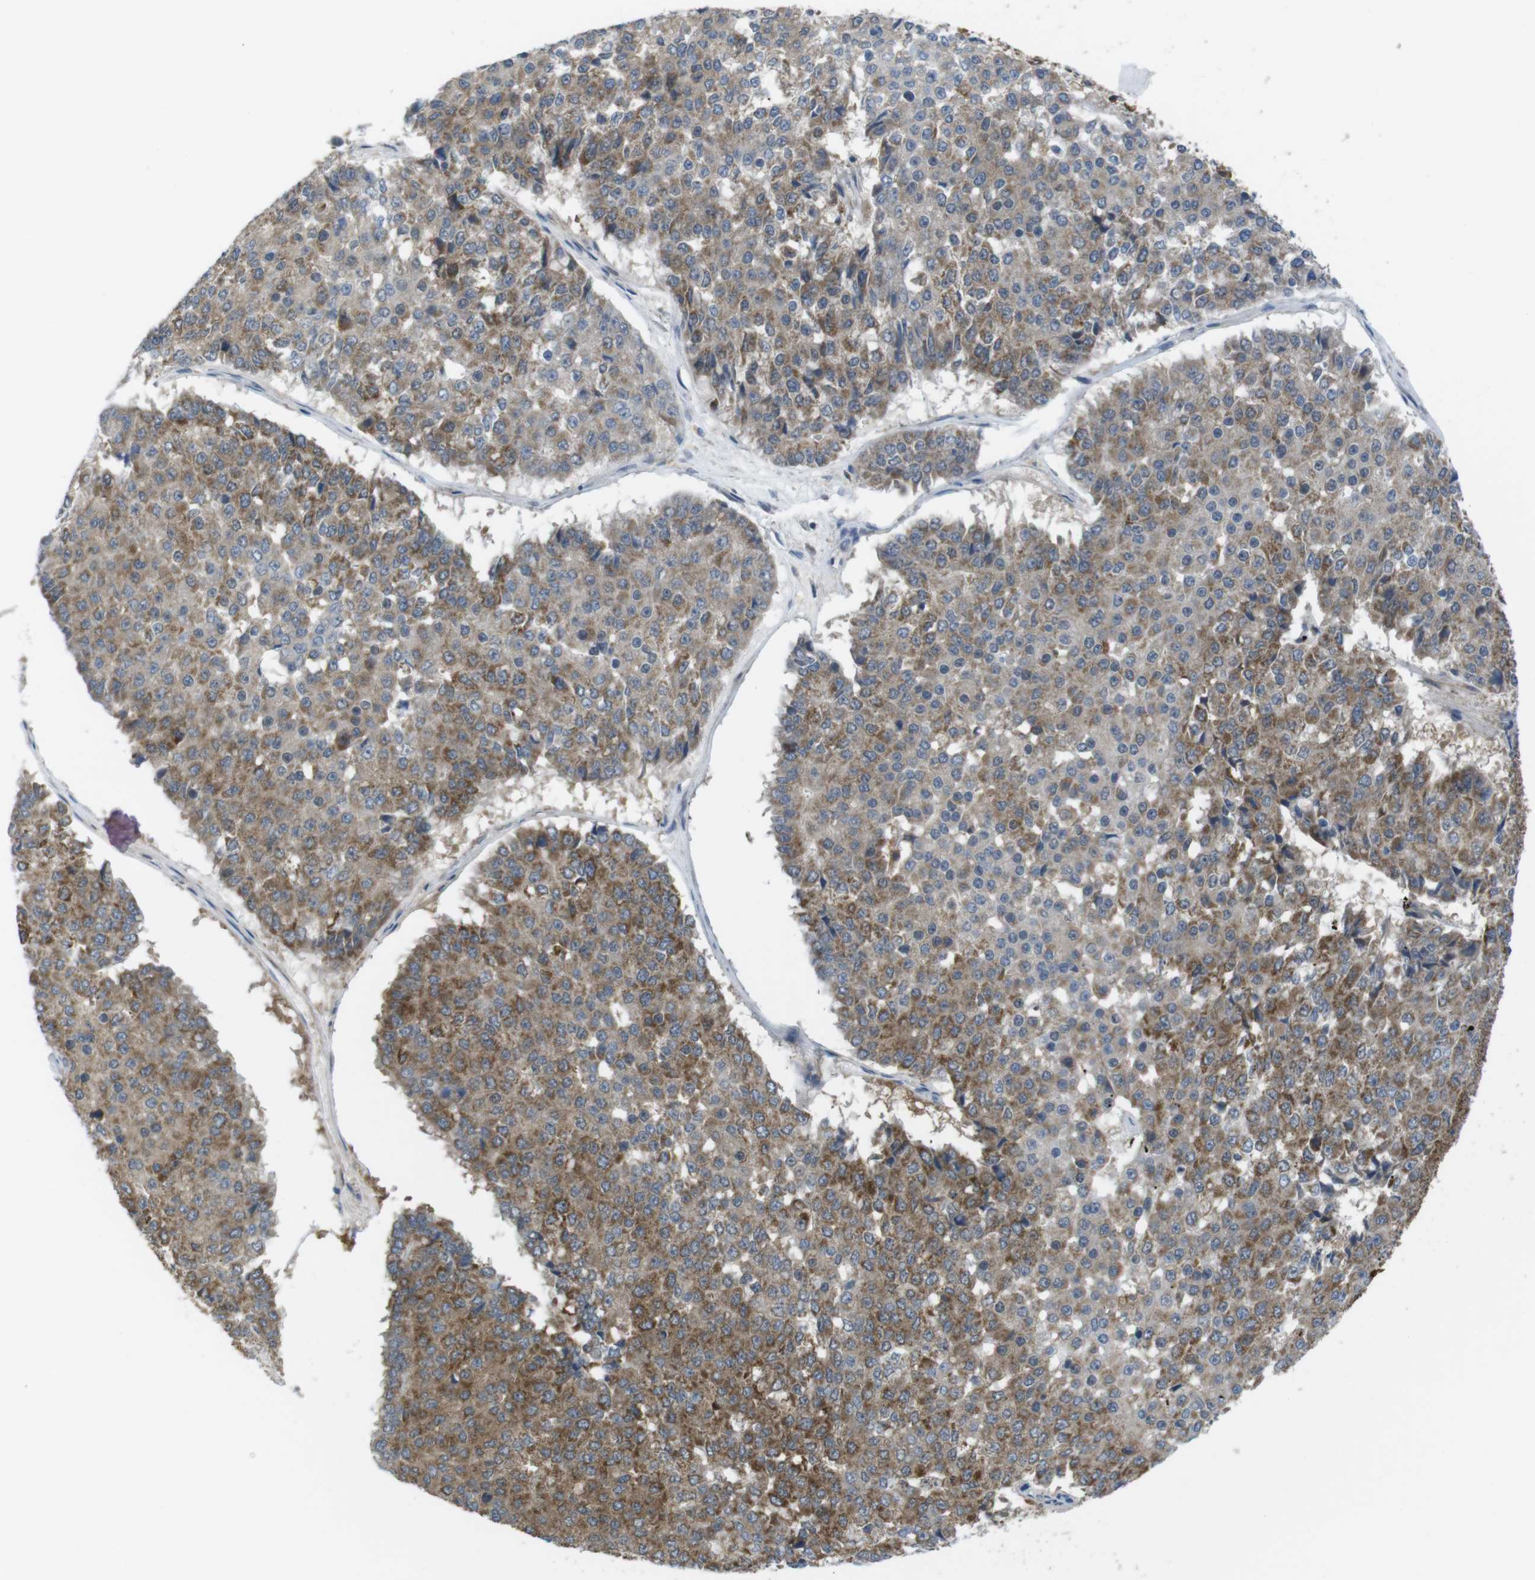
{"staining": {"intensity": "moderate", "quantity": ">75%", "location": "cytoplasmic/membranous"}, "tissue": "pancreatic cancer", "cell_type": "Tumor cells", "image_type": "cancer", "snomed": [{"axis": "morphology", "description": "Adenocarcinoma, NOS"}, {"axis": "topography", "description": "Pancreas"}], "caption": "An image of human pancreatic cancer stained for a protein exhibits moderate cytoplasmic/membranous brown staining in tumor cells. Using DAB (brown) and hematoxylin (blue) stains, captured at high magnification using brightfield microscopy.", "gene": "MTHFD1", "patient": {"sex": "male", "age": 50}}